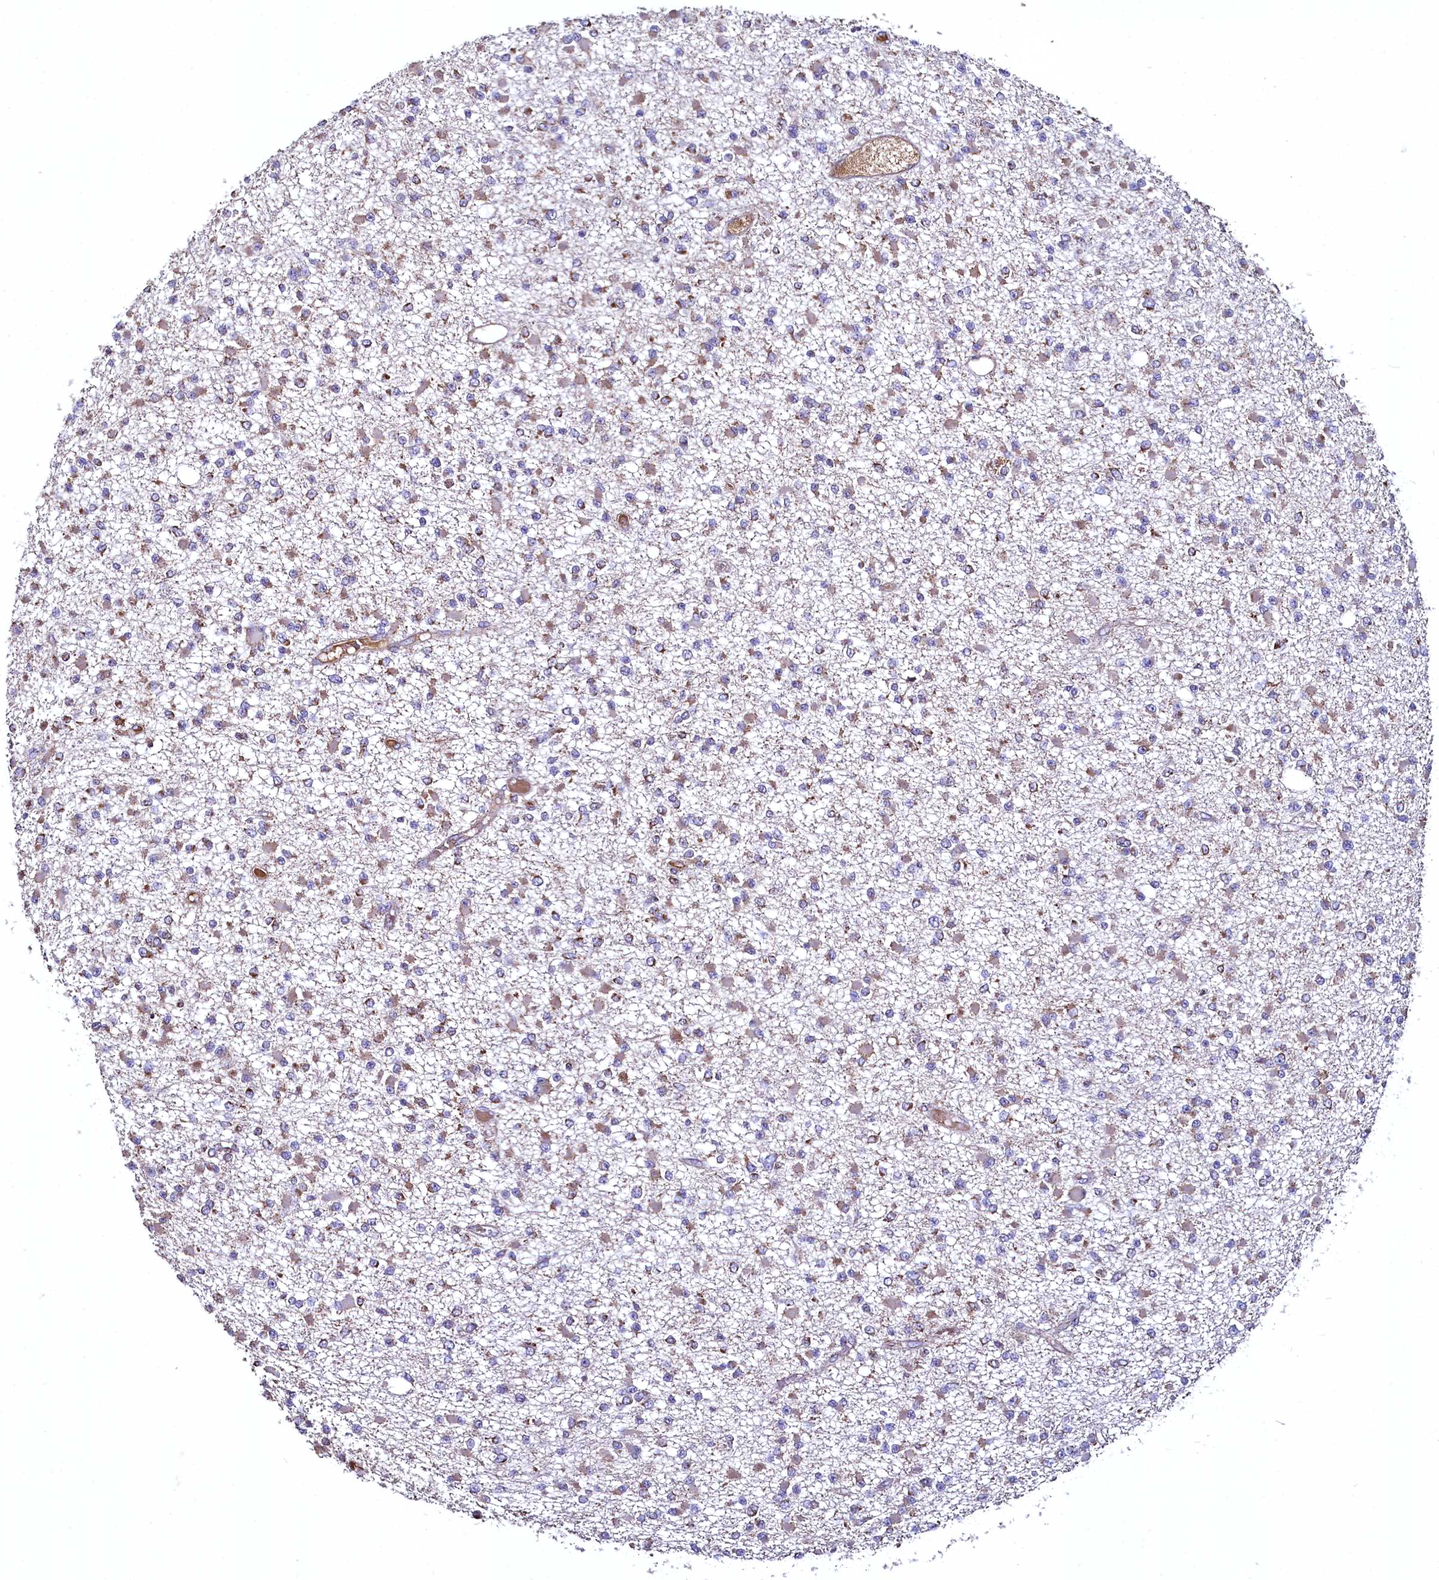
{"staining": {"intensity": "moderate", "quantity": "25%-75%", "location": "cytoplasmic/membranous"}, "tissue": "glioma", "cell_type": "Tumor cells", "image_type": "cancer", "snomed": [{"axis": "morphology", "description": "Glioma, malignant, Low grade"}, {"axis": "topography", "description": "Brain"}], "caption": "IHC micrograph of human malignant glioma (low-grade) stained for a protein (brown), which displays medium levels of moderate cytoplasmic/membranous positivity in about 25%-75% of tumor cells.", "gene": "METTL4", "patient": {"sex": "female", "age": 22}}